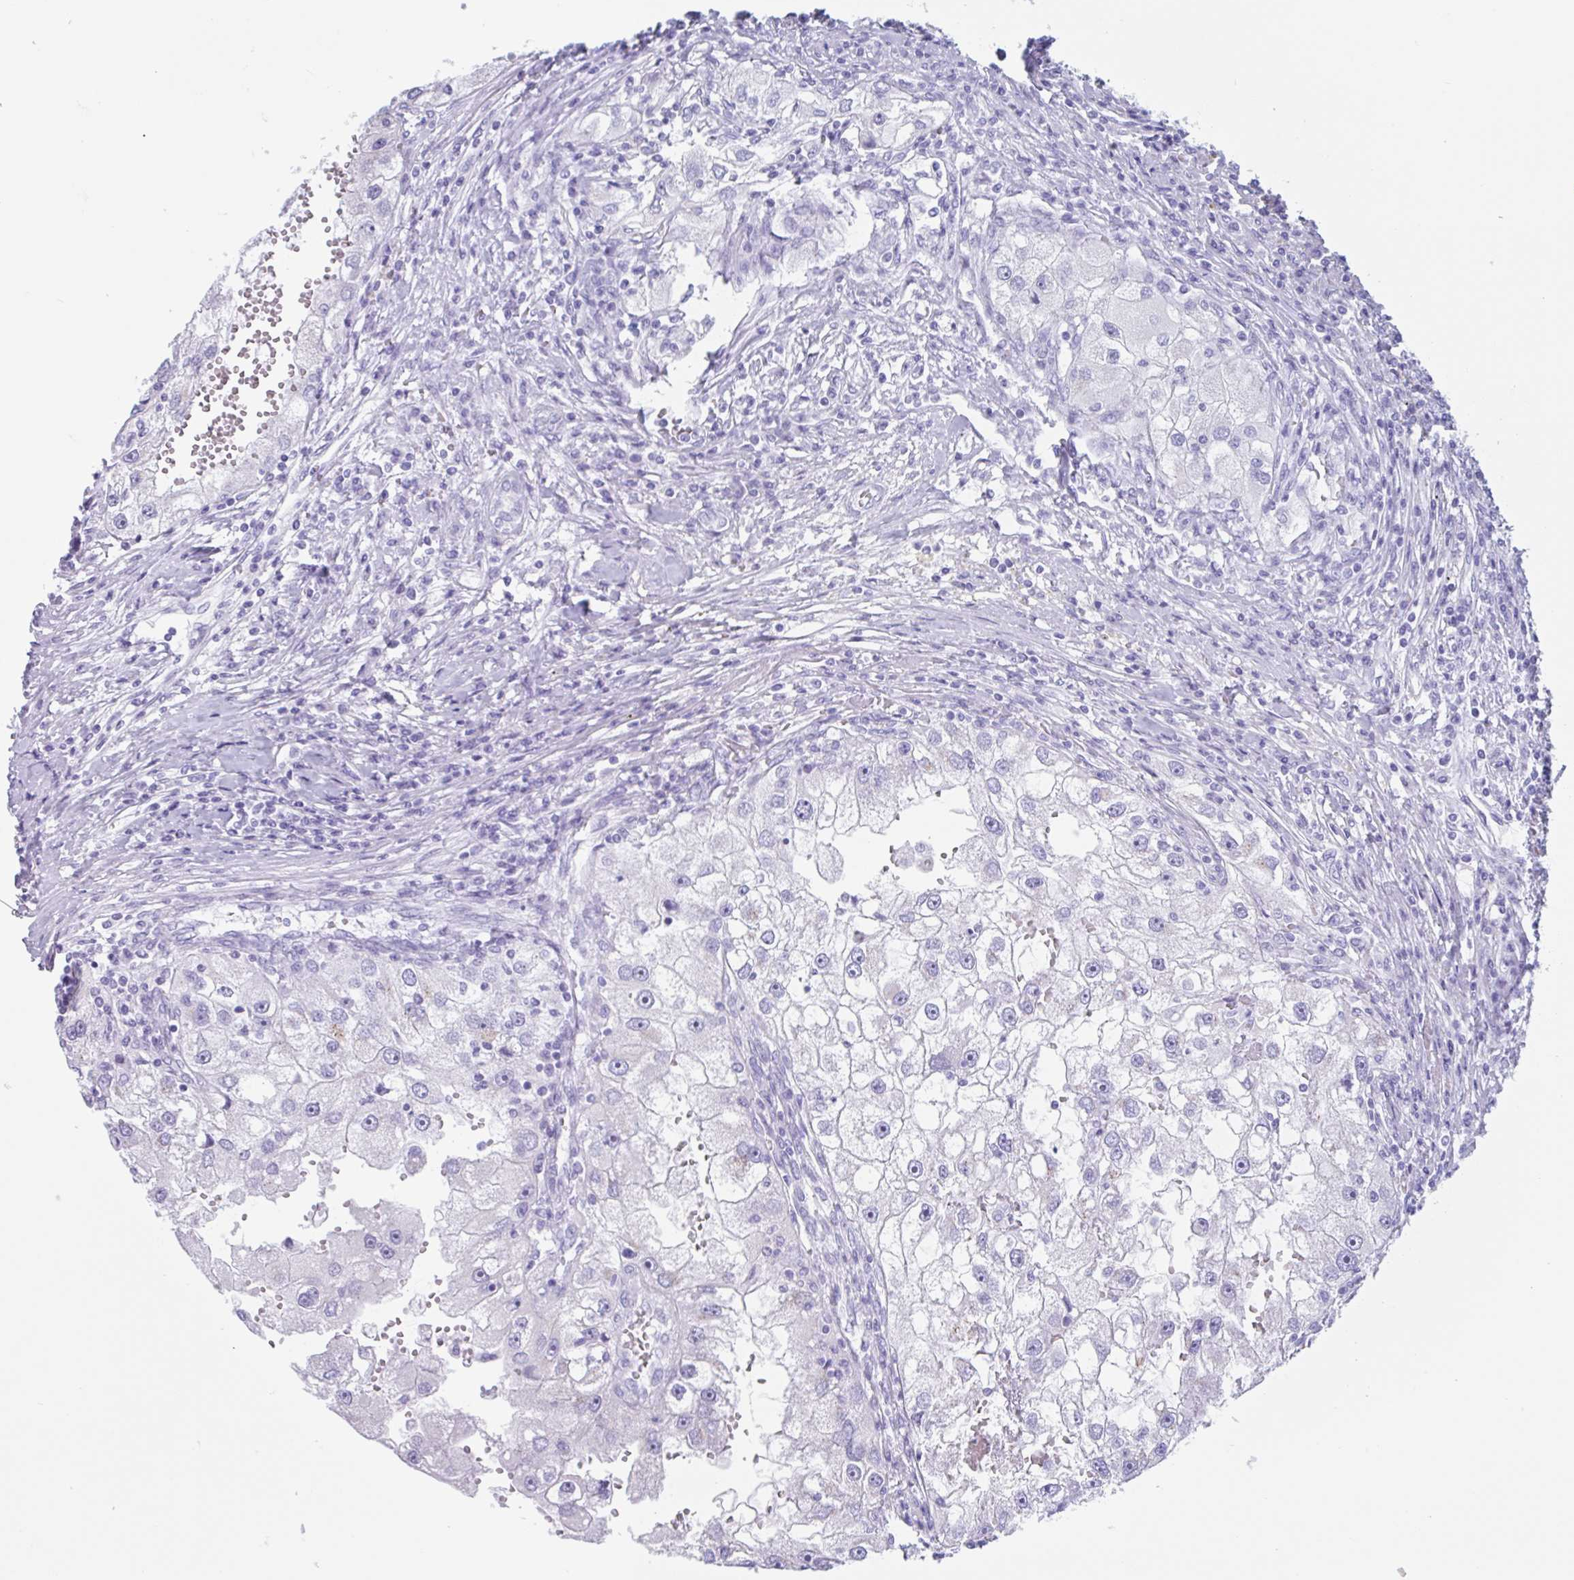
{"staining": {"intensity": "negative", "quantity": "none", "location": "none"}, "tissue": "renal cancer", "cell_type": "Tumor cells", "image_type": "cancer", "snomed": [{"axis": "morphology", "description": "Adenocarcinoma, NOS"}, {"axis": "topography", "description": "Kidney"}], "caption": "IHC of human adenocarcinoma (renal) exhibits no staining in tumor cells.", "gene": "CPTP", "patient": {"sex": "male", "age": 63}}